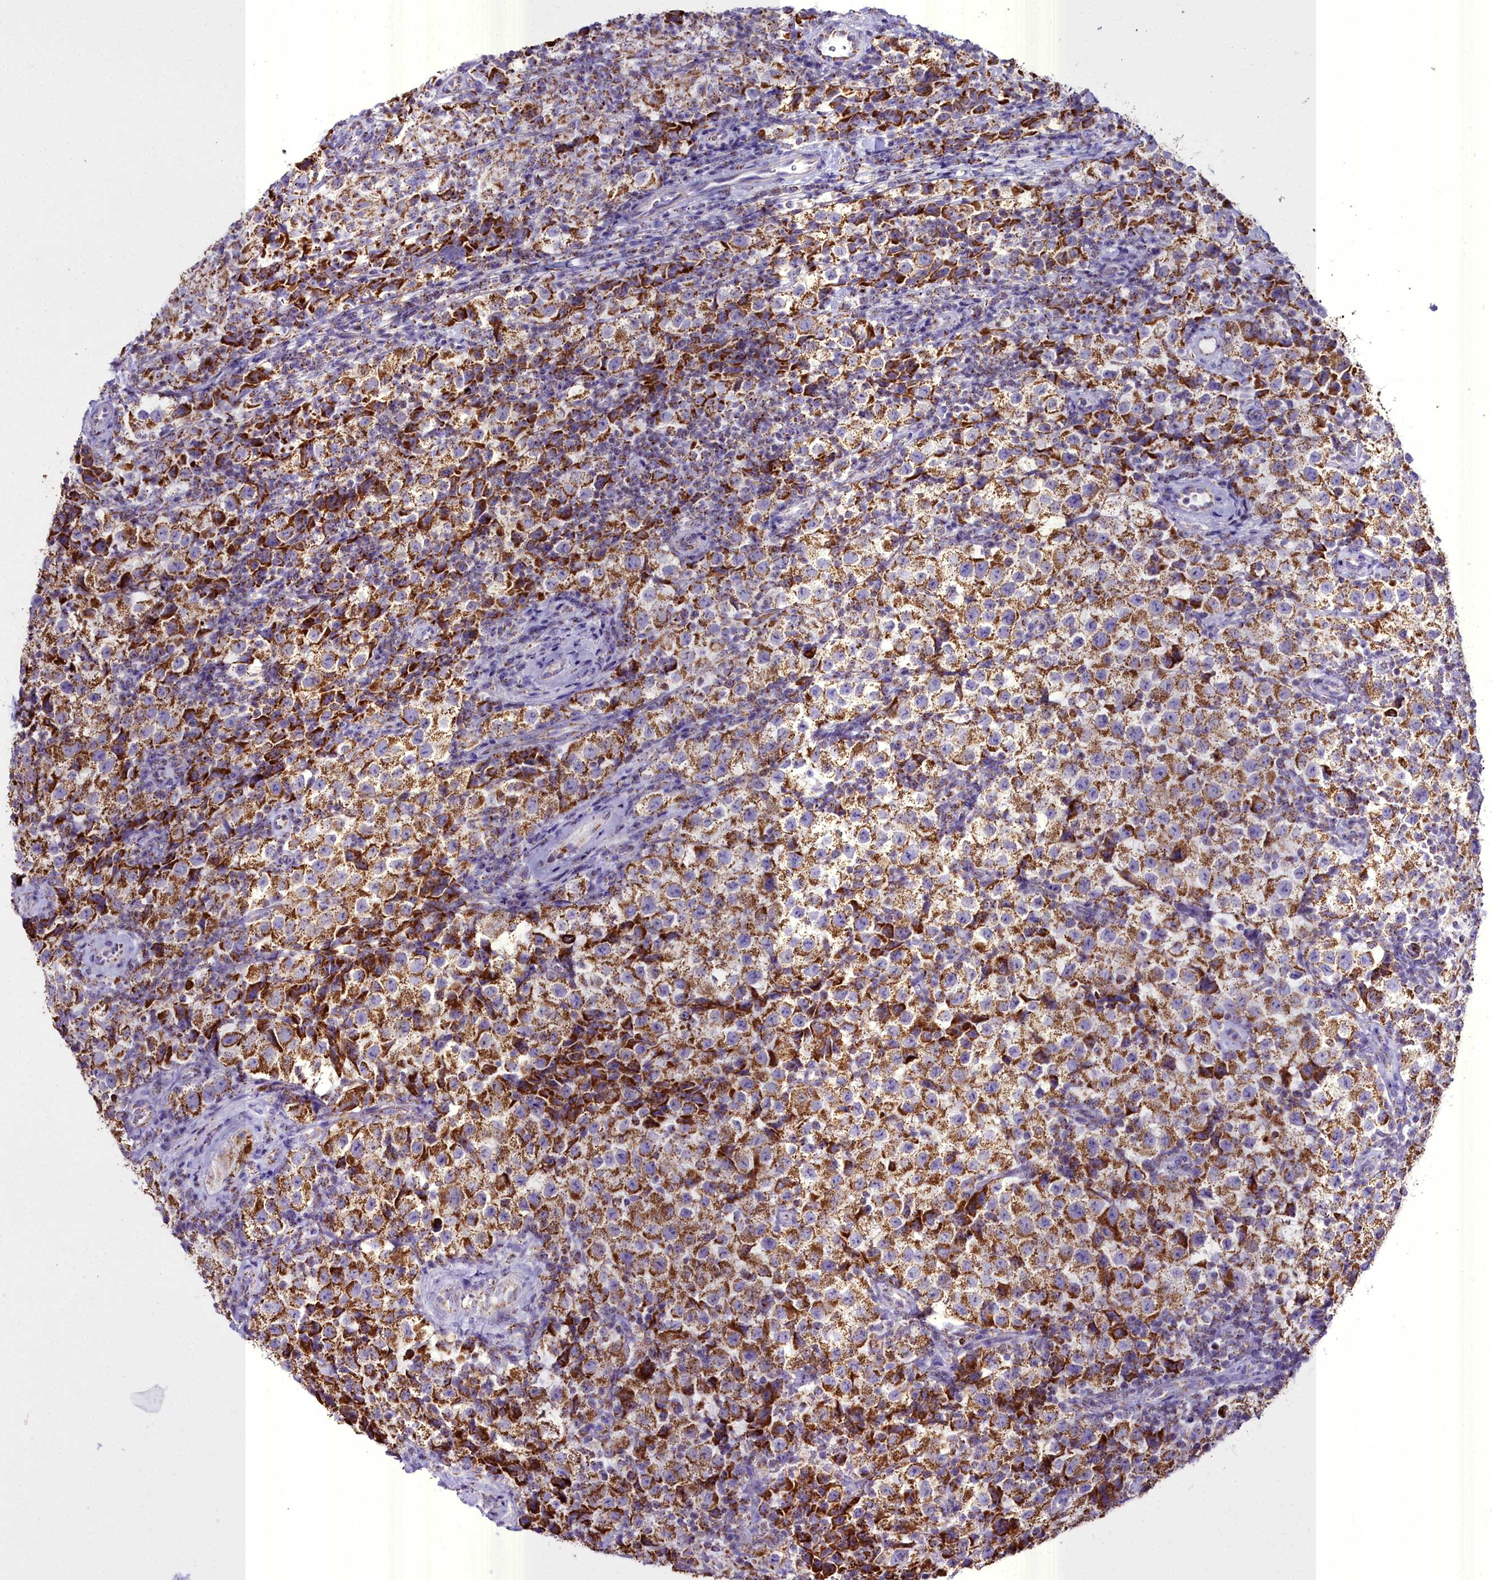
{"staining": {"intensity": "moderate", "quantity": ">75%", "location": "cytoplasmic/membranous"}, "tissue": "testis cancer", "cell_type": "Tumor cells", "image_type": "cancer", "snomed": [{"axis": "morphology", "description": "Seminoma, NOS"}, {"axis": "morphology", "description": "Carcinoma, Embryonal, NOS"}, {"axis": "topography", "description": "Testis"}], "caption": "Testis seminoma stained for a protein (brown) reveals moderate cytoplasmic/membranous positive expression in approximately >75% of tumor cells.", "gene": "WDFY3", "patient": {"sex": "male", "age": 41}}